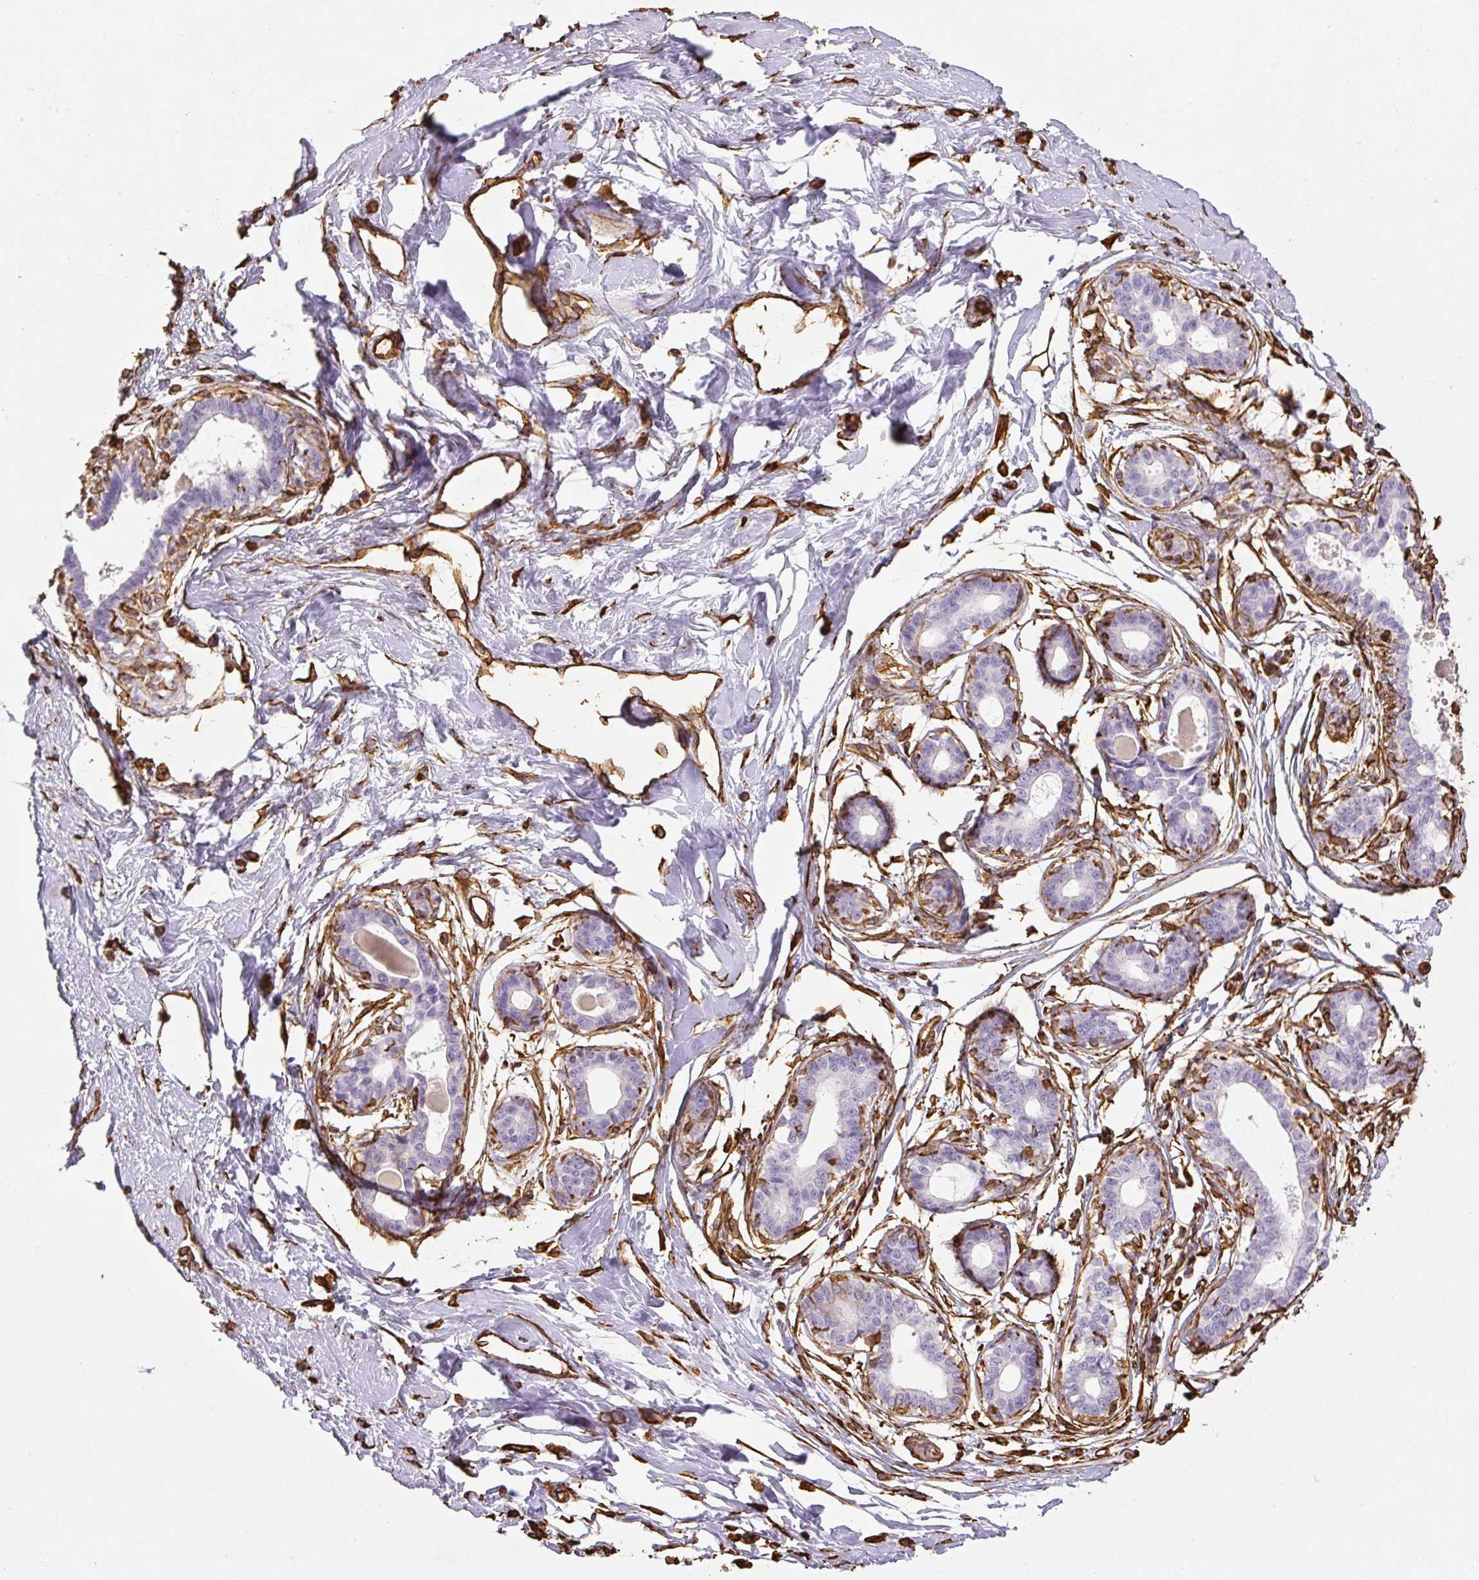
{"staining": {"intensity": "strong", "quantity": ">75%", "location": "cytoplasmic/membranous"}, "tissue": "breast", "cell_type": "Adipocytes", "image_type": "normal", "snomed": [{"axis": "morphology", "description": "Normal tissue, NOS"}, {"axis": "topography", "description": "Breast"}], "caption": "A histopathology image showing strong cytoplasmic/membranous staining in about >75% of adipocytes in unremarkable breast, as visualized by brown immunohistochemical staining.", "gene": "VIM", "patient": {"sex": "female", "age": 45}}